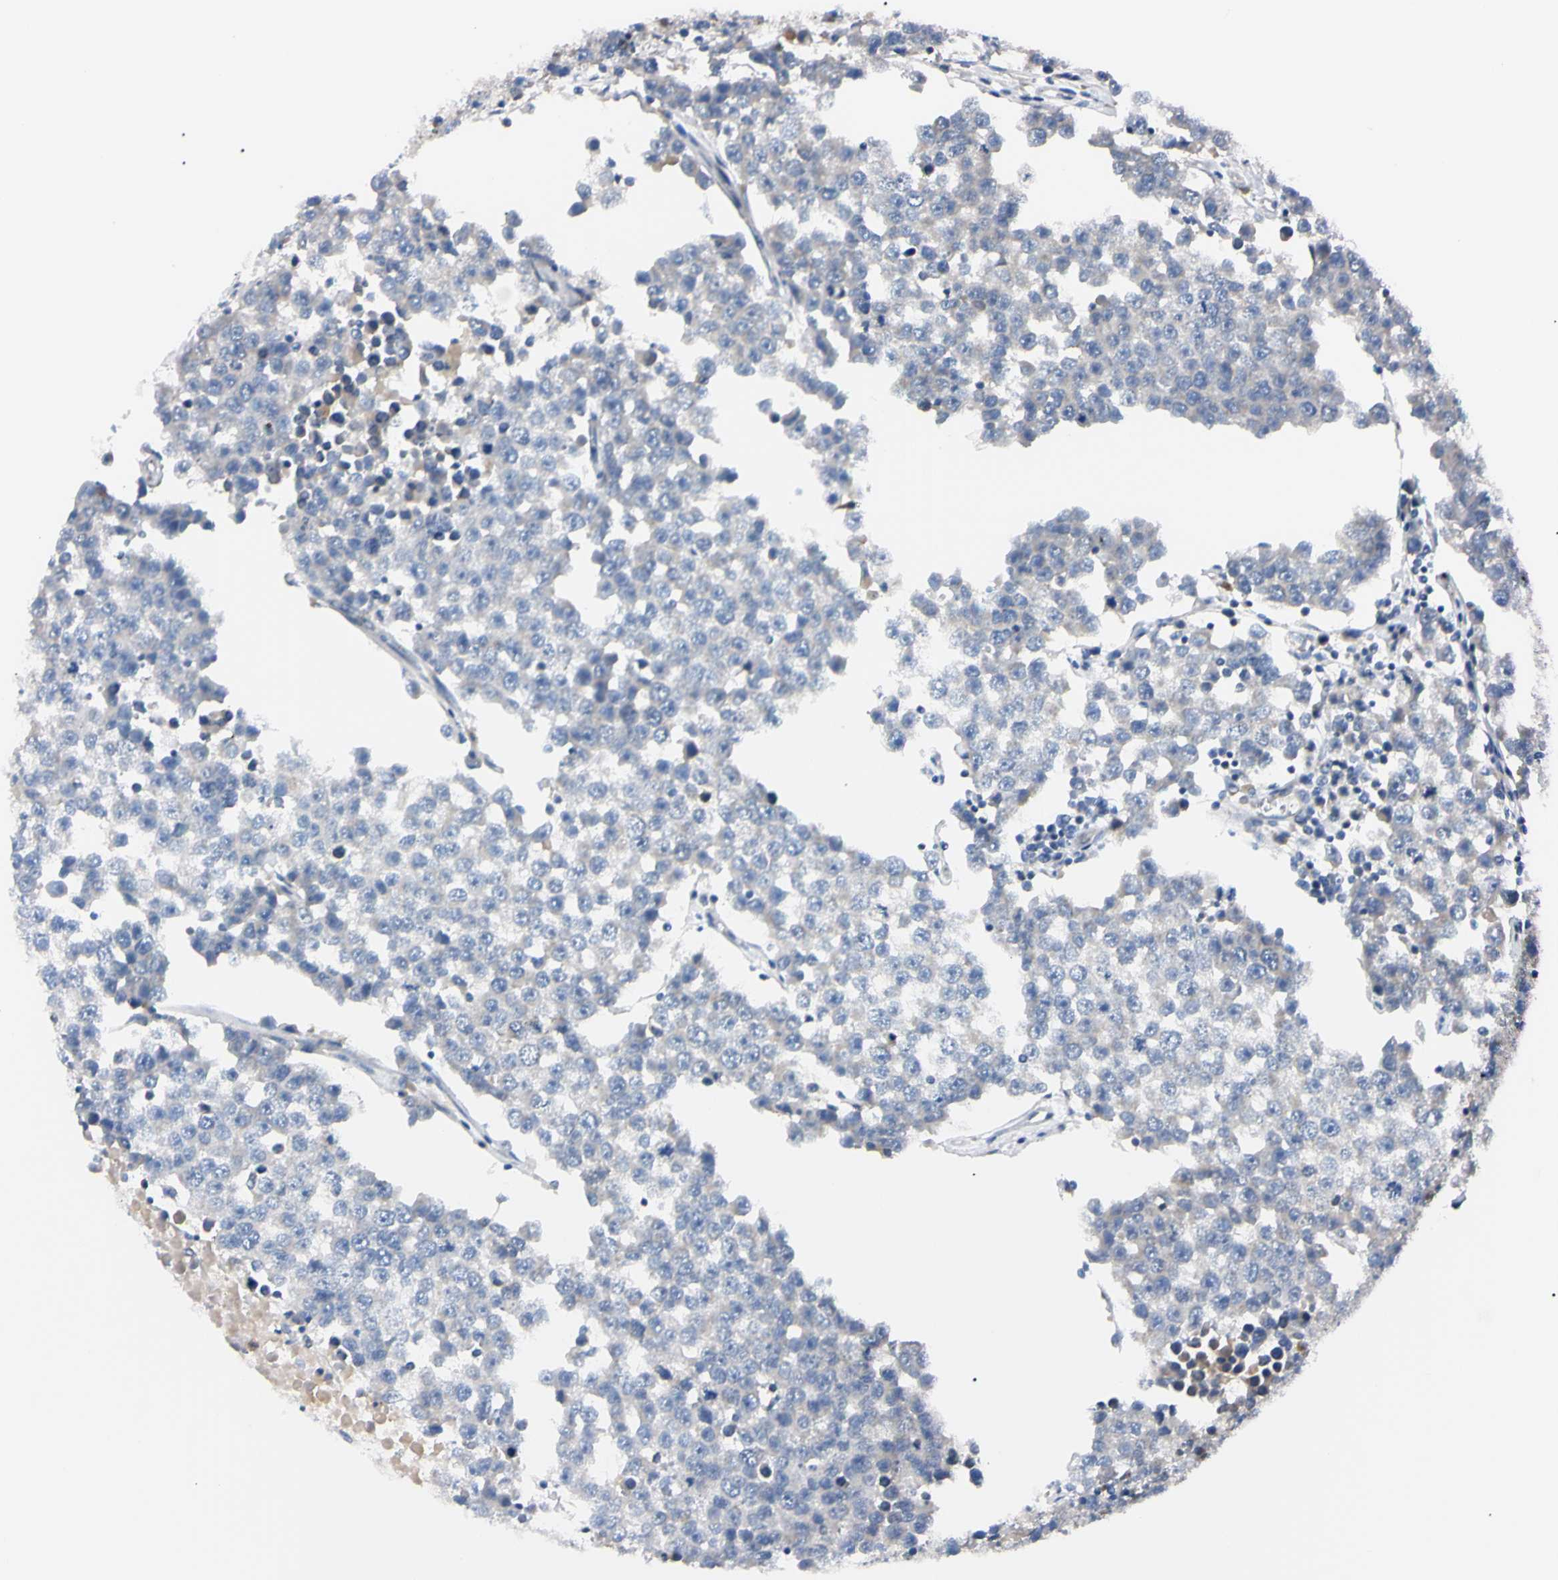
{"staining": {"intensity": "negative", "quantity": "none", "location": "none"}, "tissue": "testis cancer", "cell_type": "Tumor cells", "image_type": "cancer", "snomed": [{"axis": "morphology", "description": "Seminoma, NOS"}, {"axis": "morphology", "description": "Carcinoma, Embryonal, NOS"}, {"axis": "topography", "description": "Testis"}], "caption": "This is an immunohistochemistry photomicrograph of seminoma (testis). There is no expression in tumor cells.", "gene": "IER3IP1", "patient": {"sex": "male", "age": 52}}